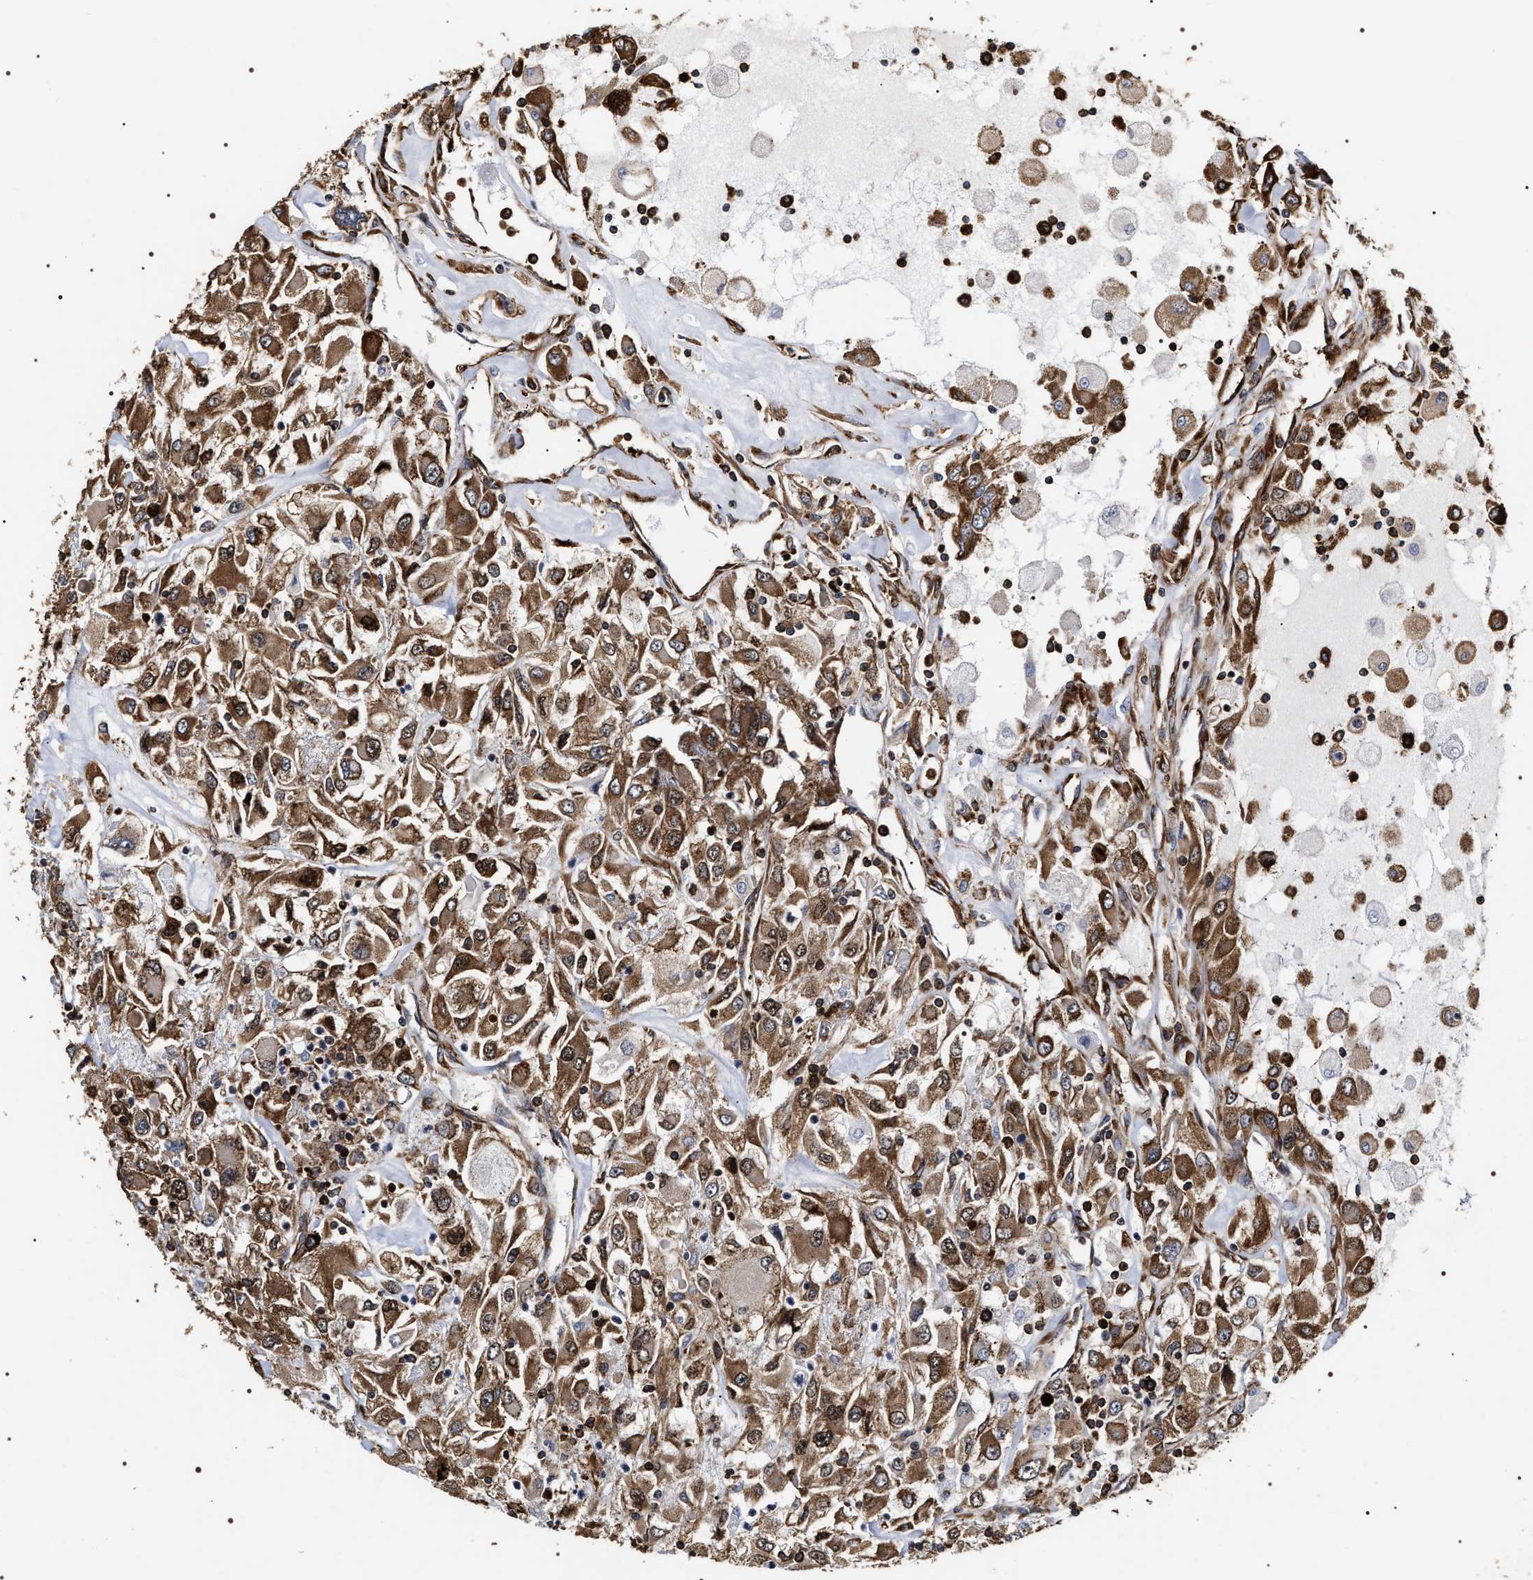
{"staining": {"intensity": "strong", "quantity": ">75%", "location": "cytoplasmic/membranous"}, "tissue": "renal cancer", "cell_type": "Tumor cells", "image_type": "cancer", "snomed": [{"axis": "morphology", "description": "Adenocarcinoma, NOS"}, {"axis": "topography", "description": "Kidney"}], "caption": "Strong cytoplasmic/membranous expression for a protein is identified in about >75% of tumor cells of renal cancer (adenocarcinoma) using immunohistochemistry.", "gene": "SERBP1", "patient": {"sex": "female", "age": 52}}